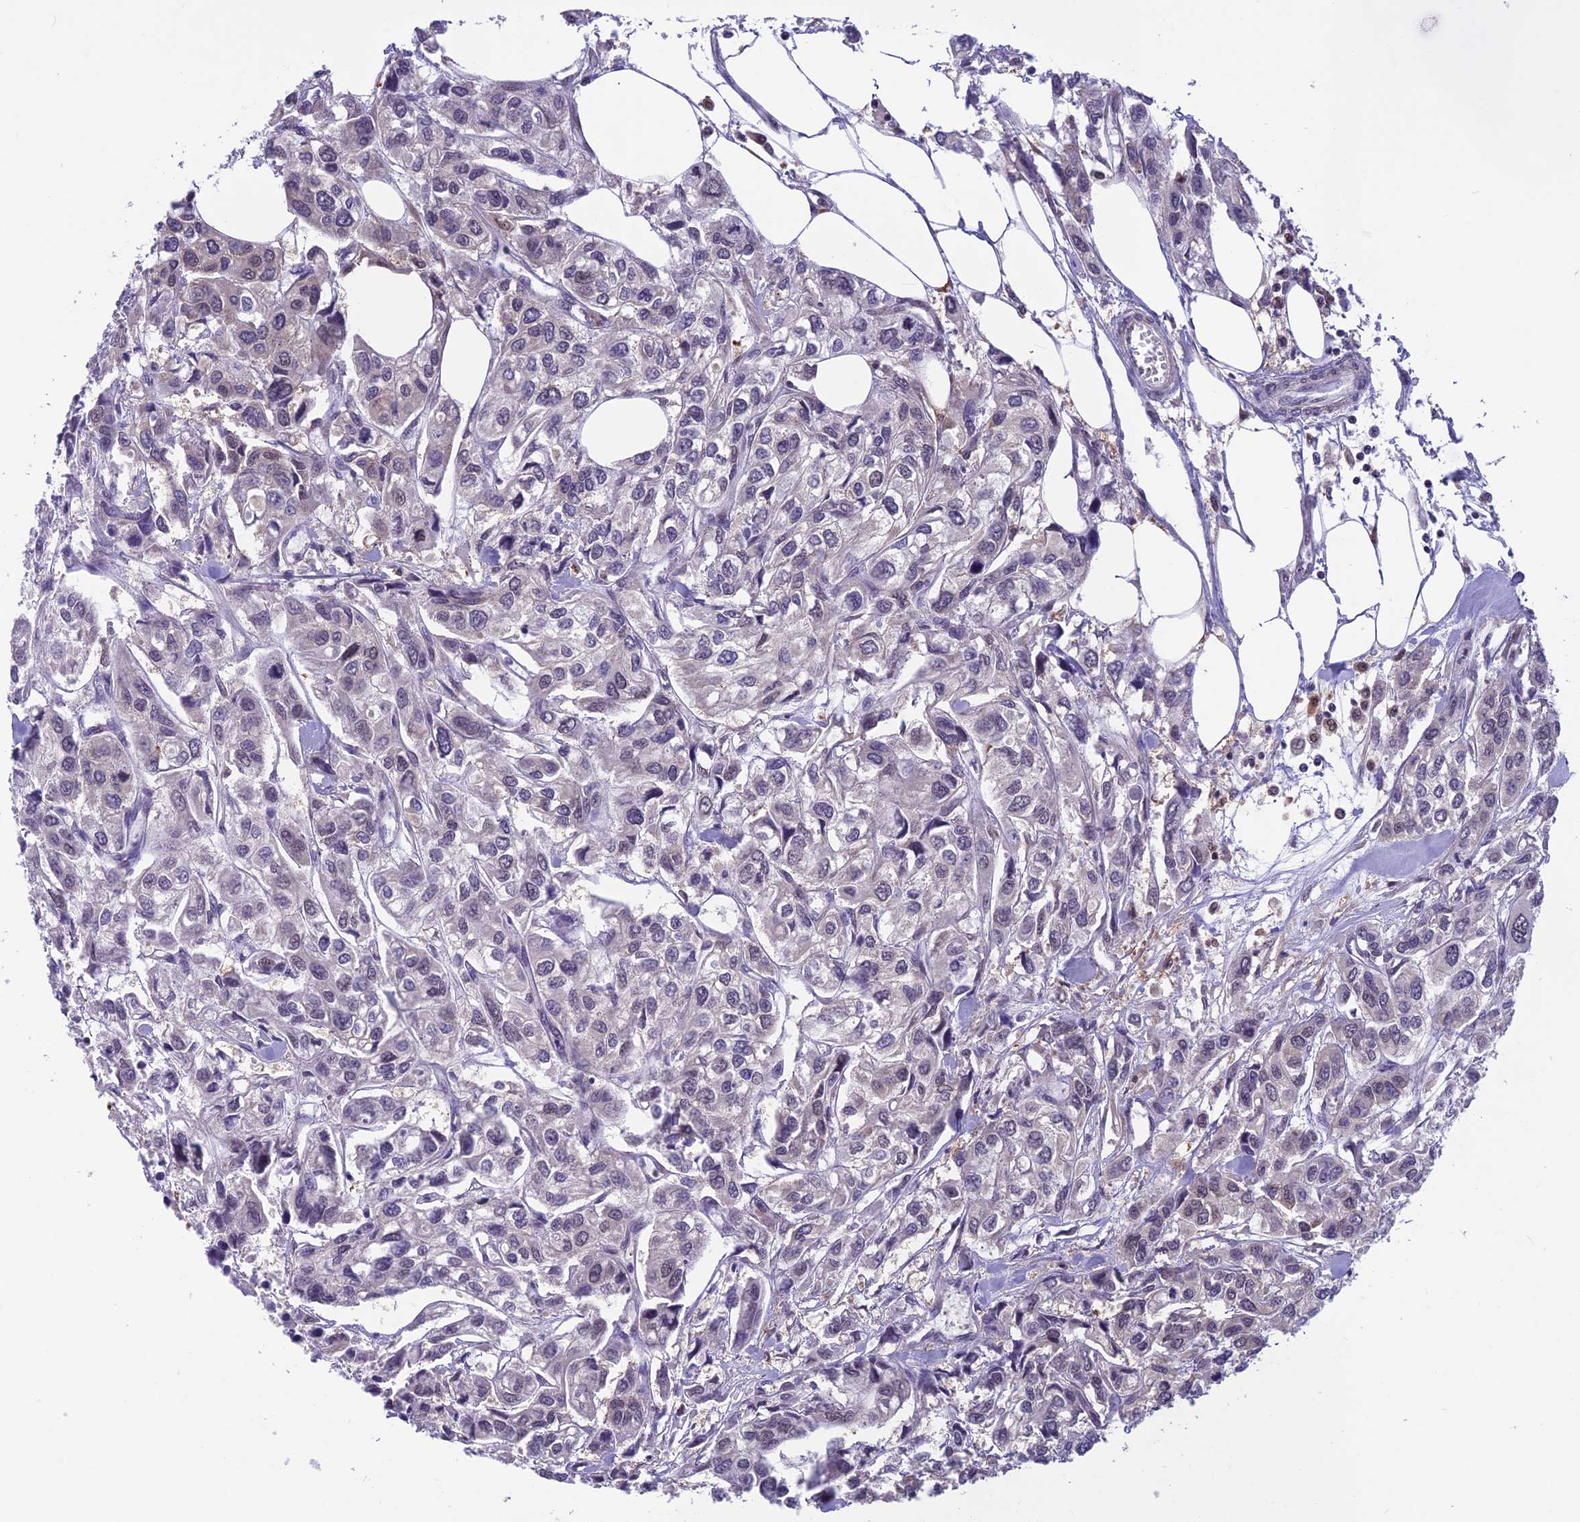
{"staining": {"intensity": "negative", "quantity": "none", "location": "none"}, "tissue": "urothelial cancer", "cell_type": "Tumor cells", "image_type": "cancer", "snomed": [{"axis": "morphology", "description": "Urothelial carcinoma, High grade"}, {"axis": "topography", "description": "Urinary bladder"}], "caption": "Micrograph shows no protein expression in tumor cells of urothelial cancer tissue.", "gene": "MIS12", "patient": {"sex": "male", "age": 67}}